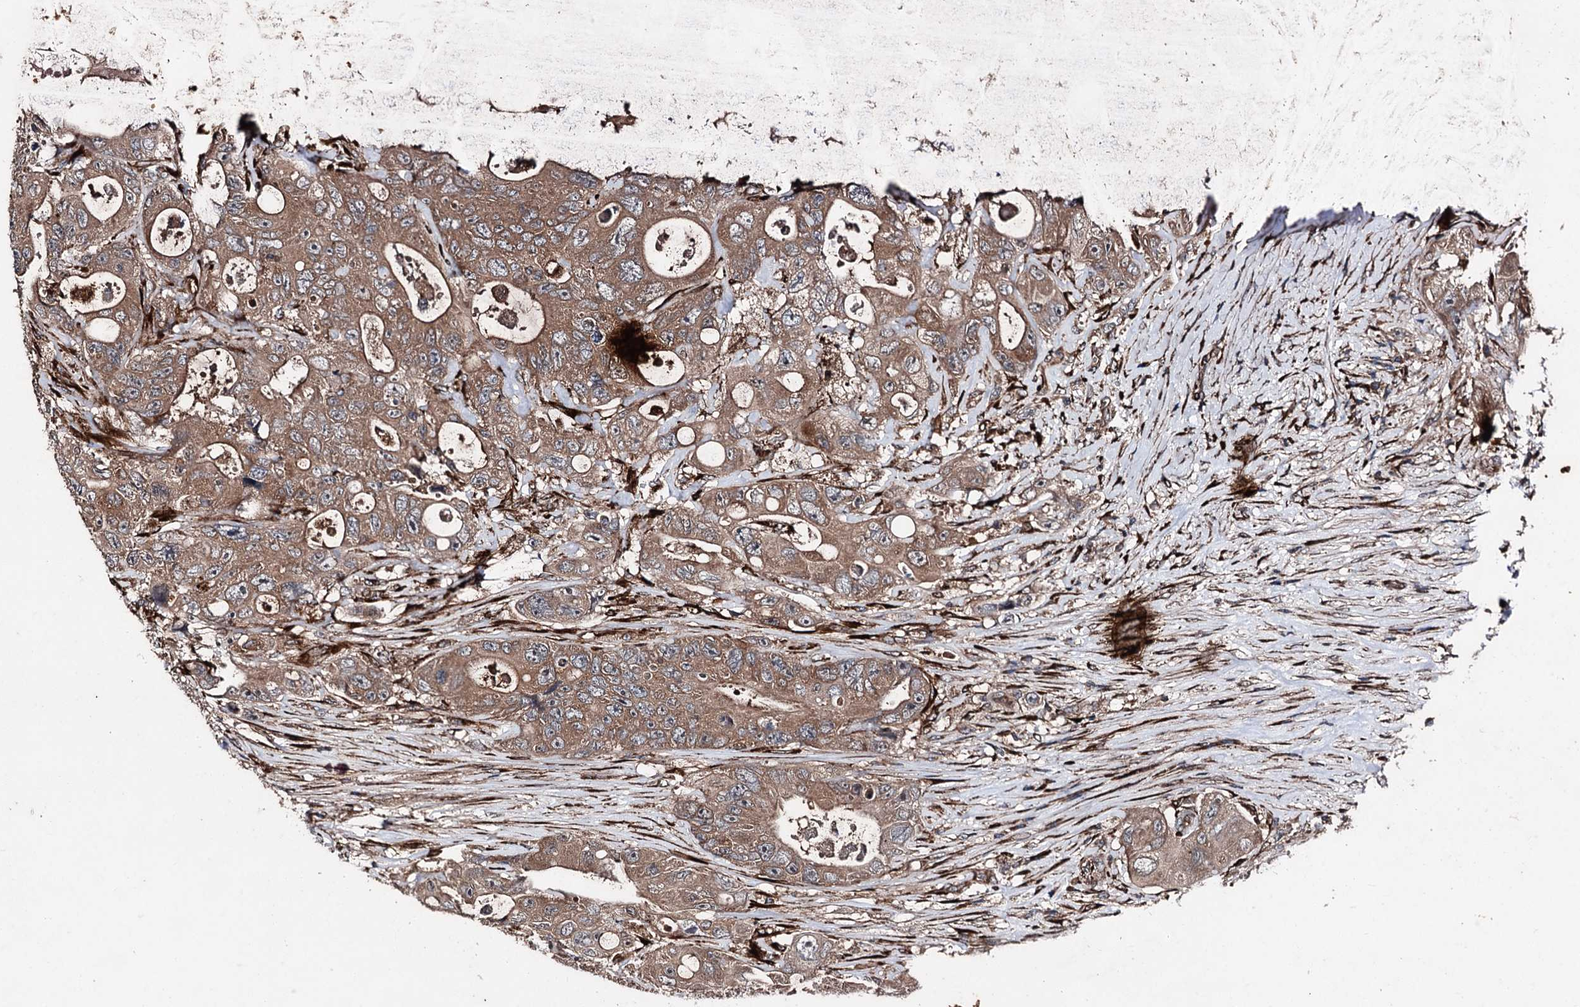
{"staining": {"intensity": "moderate", "quantity": ">75%", "location": "cytoplasmic/membranous"}, "tissue": "colorectal cancer", "cell_type": "Tumor cells", "image_type": "cancer", "snomed": [{"axis": "morphology", "description": "Adenocarcinoma, NOS"}, {"axis": "topography", "description": "Colon"}], "caption": "Approximately >75% of tumor cells in human colorectal cancer reveal moderate cytoplasmic/membranous protein staining as visualized by brown immunohistochemical staining.", "gene": "DDIAS", "patient": {"sex": "female", "age": 46}}